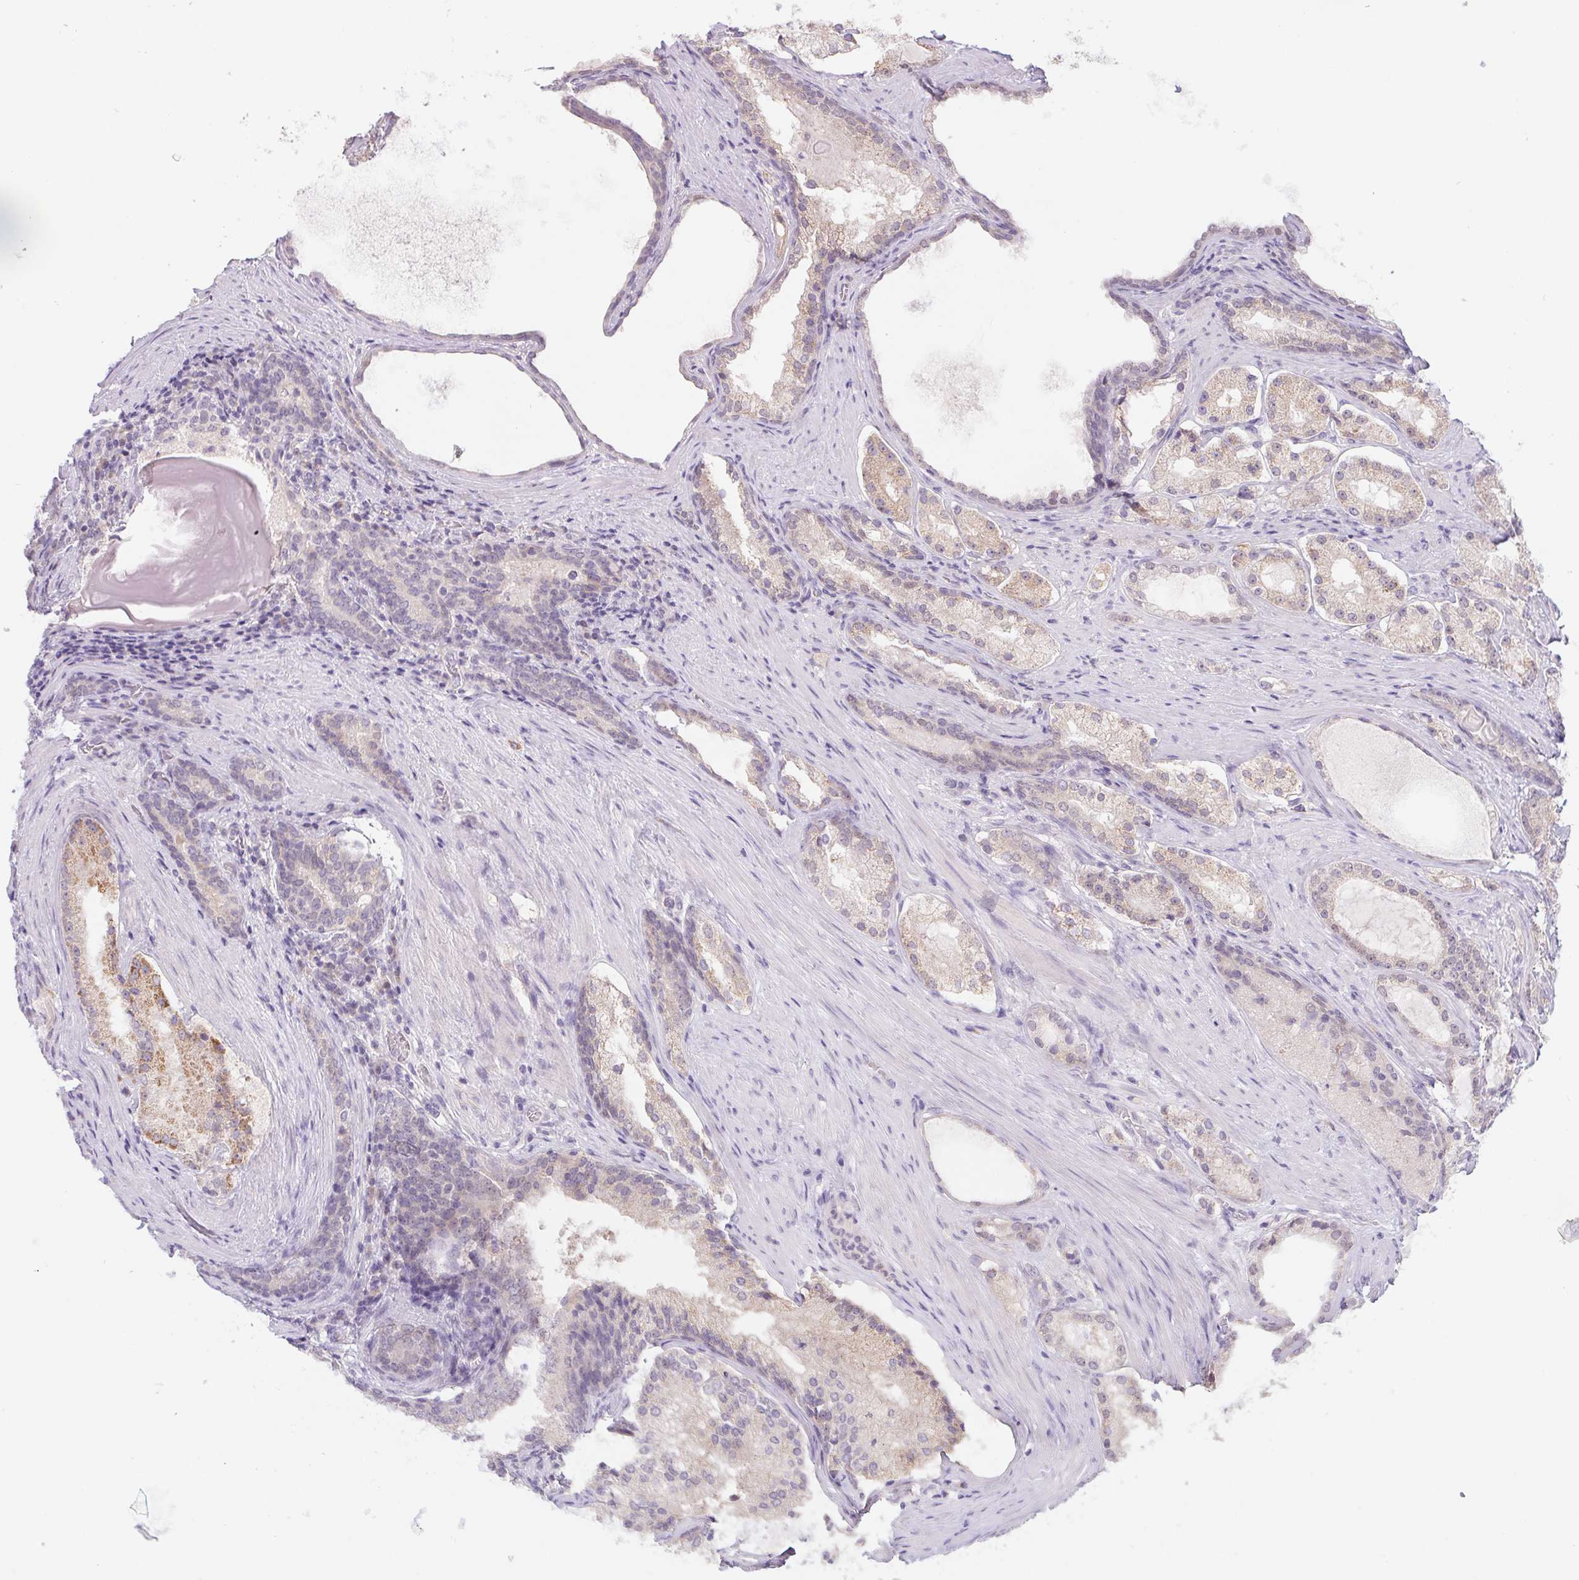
{"staining": {"intensity": "weak", "quantity": "<25%", "location": "cytoplasmic/membranous"}, "tissue": "prostate cancer", "cell_type": "Tumor cells", "image_type": "cancer", "snomed": [{"axis": "morphology", "description": "Adenocarcinoma, Low grade"}, {"axis": "topography", "description": "Prostate"}], "caption": "Image shows no protein positivity in tumor cells of low-grade adenocarcinoma (prostate) tissue. Nuclei are stained in blue.", "gene": "RRM1", "patient": {"sex": "male", "age": 57}}